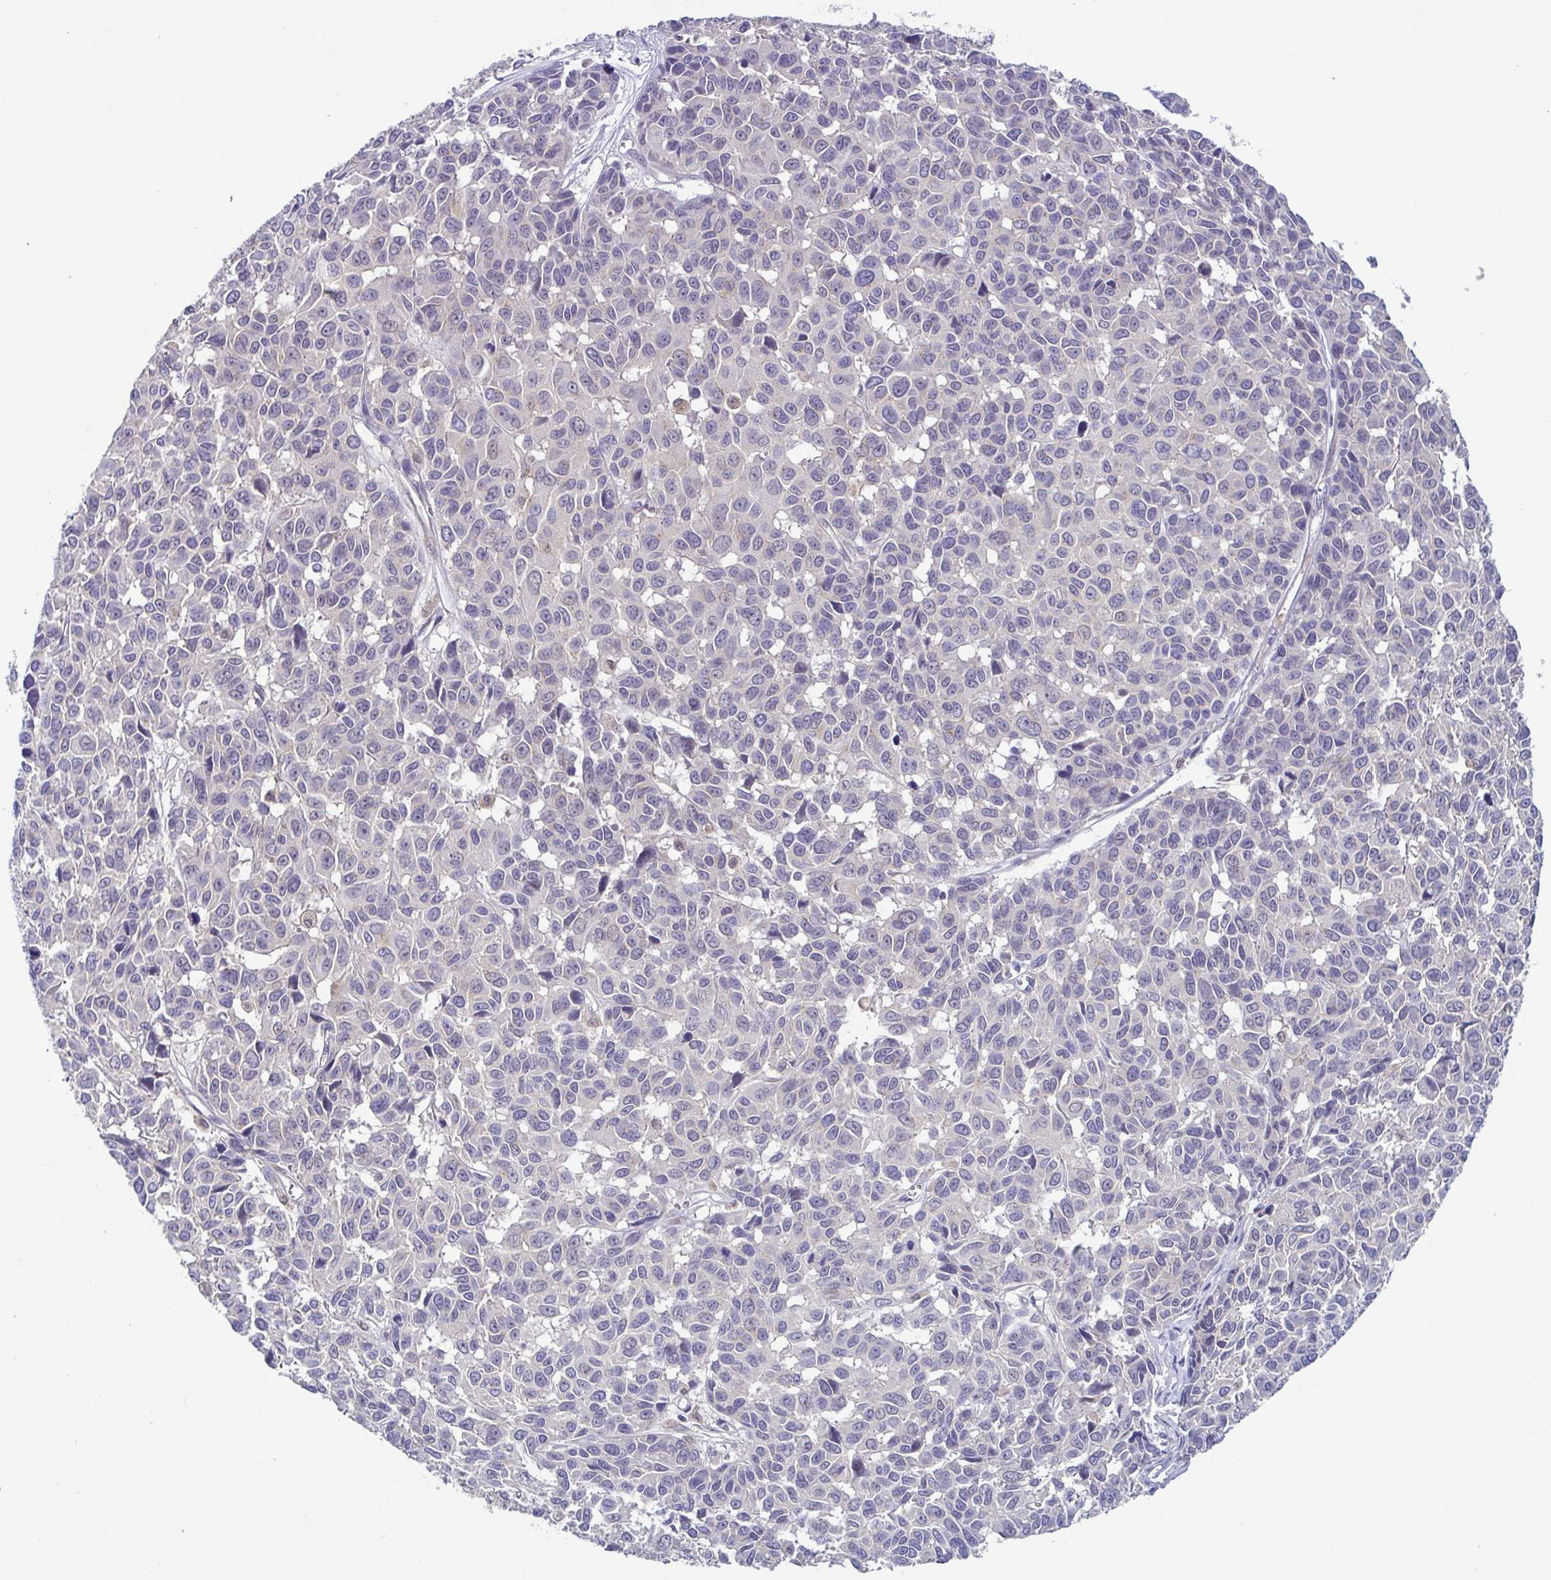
{"staining": {"intensity": "negative", "quantity": "none", "location": "none"}, "tissue": "melanoma", "cell_type": "Tumor cells", "image_type": "cancer", "snomed": [{"axis": "morphology", "description": "Malignant melanoma, NOS"}, {"axis": "topography", "description": "Skin"}], "caption": "Immunohistochemistry photomicrograph of human malignant melanoma stained for a protein (brown), which reveals no staining in tumor cells. (DAB immunohistochemistry (IHC) visualized using brightfield microscopy, high magnification).", "gene": "UBE2Q1", "patient": {"sex": "female", "age": 66}}